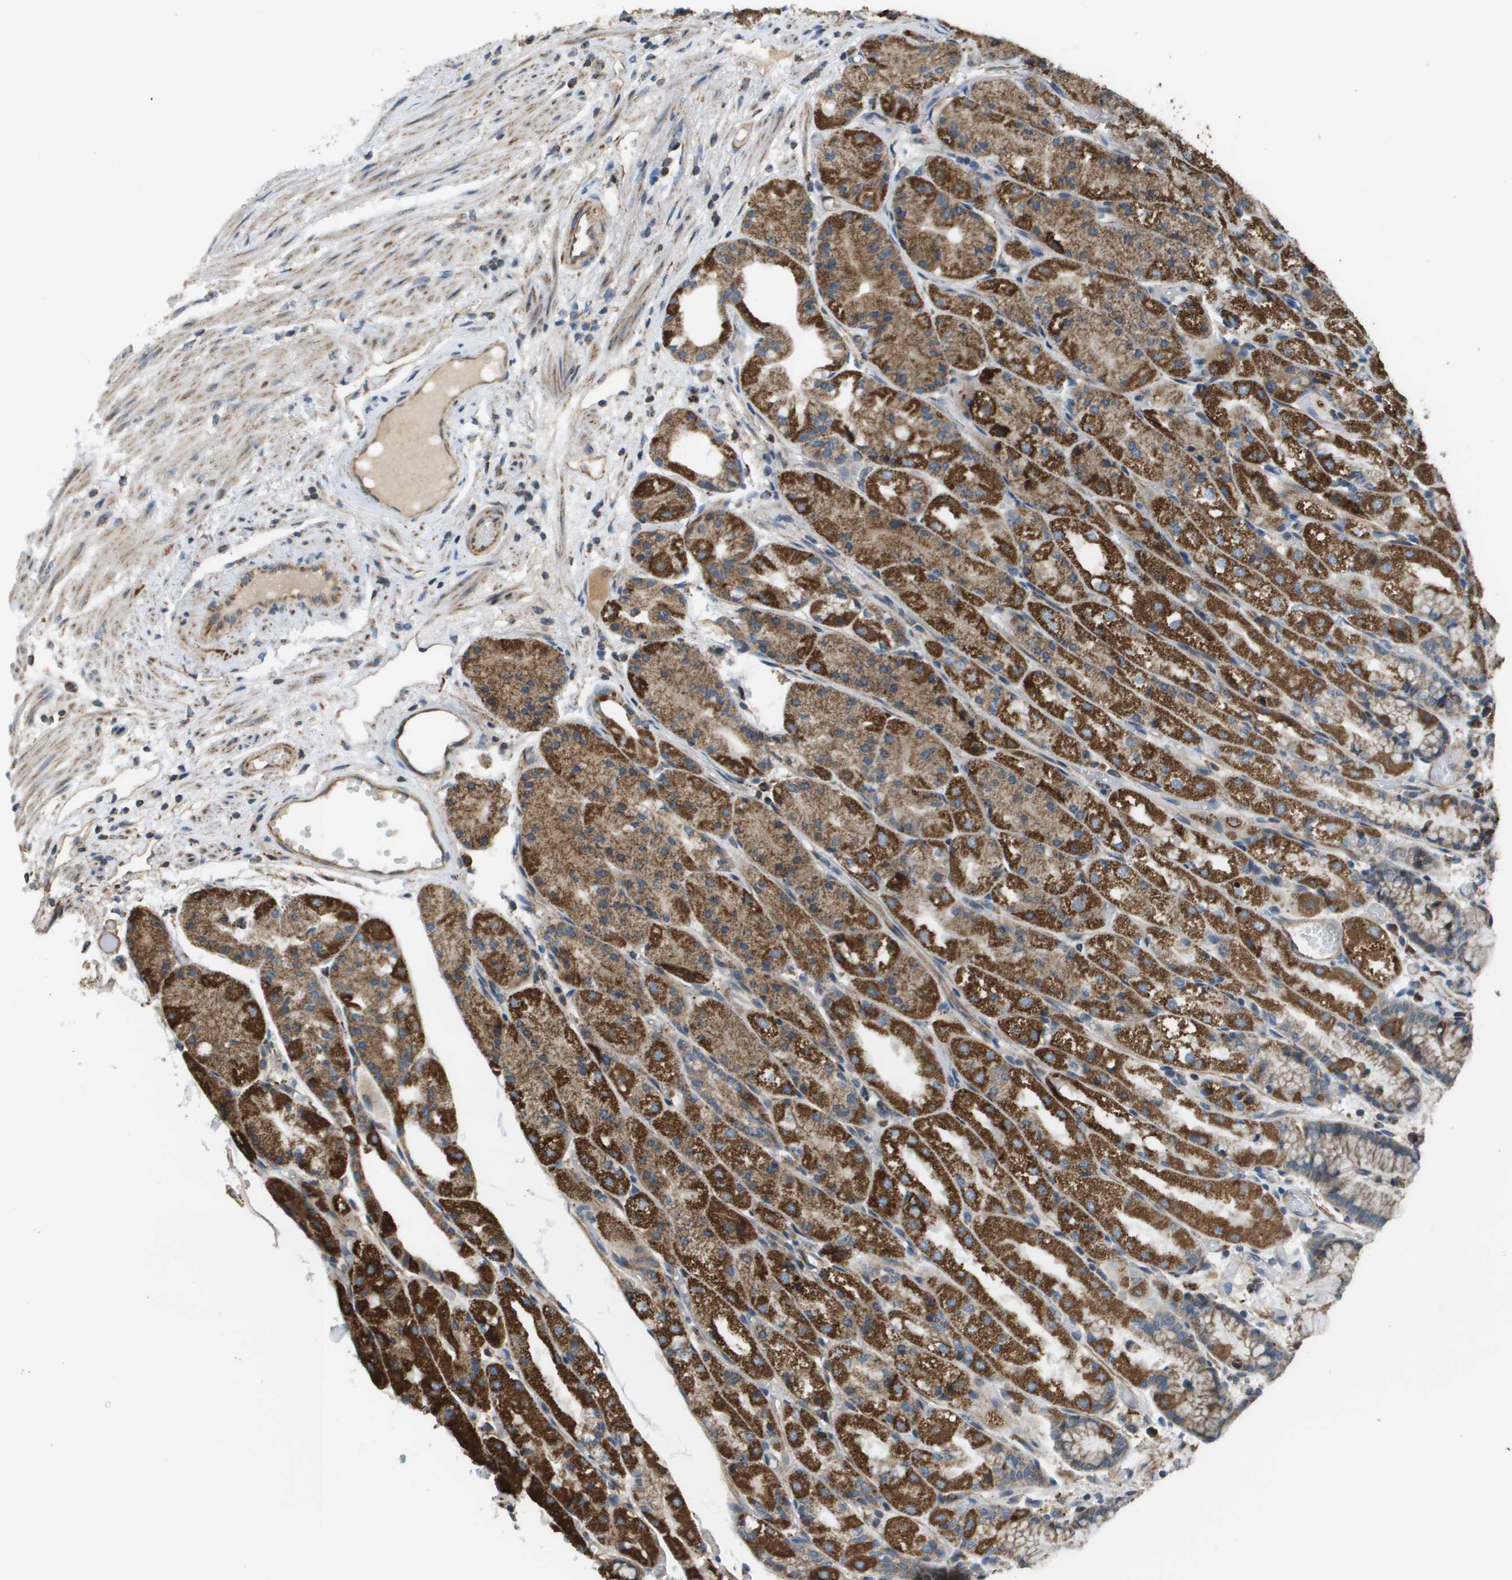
{"staining": {"intensity": "strong", "quantity": ">75%", "location": "cytoplasmic/membranous"}, "tissue": "stomach", "cell_type": "Glandular cells", "image_type": "normal", "snomed": [{"axis": "morphology", "description": "Normal tissue, NOS"}, {"axis": "topography", "description": "Stomach, upper"}], "caption": "DAB (3,3'-diaminobenzidine) immunohistochemical staining of benign human stomach displays strong cytoplasmic/membranous protein positivity in approximately >75% of glandular cells.", "gene": "NRK", "patient": {"sex": "male", "age": 72}}